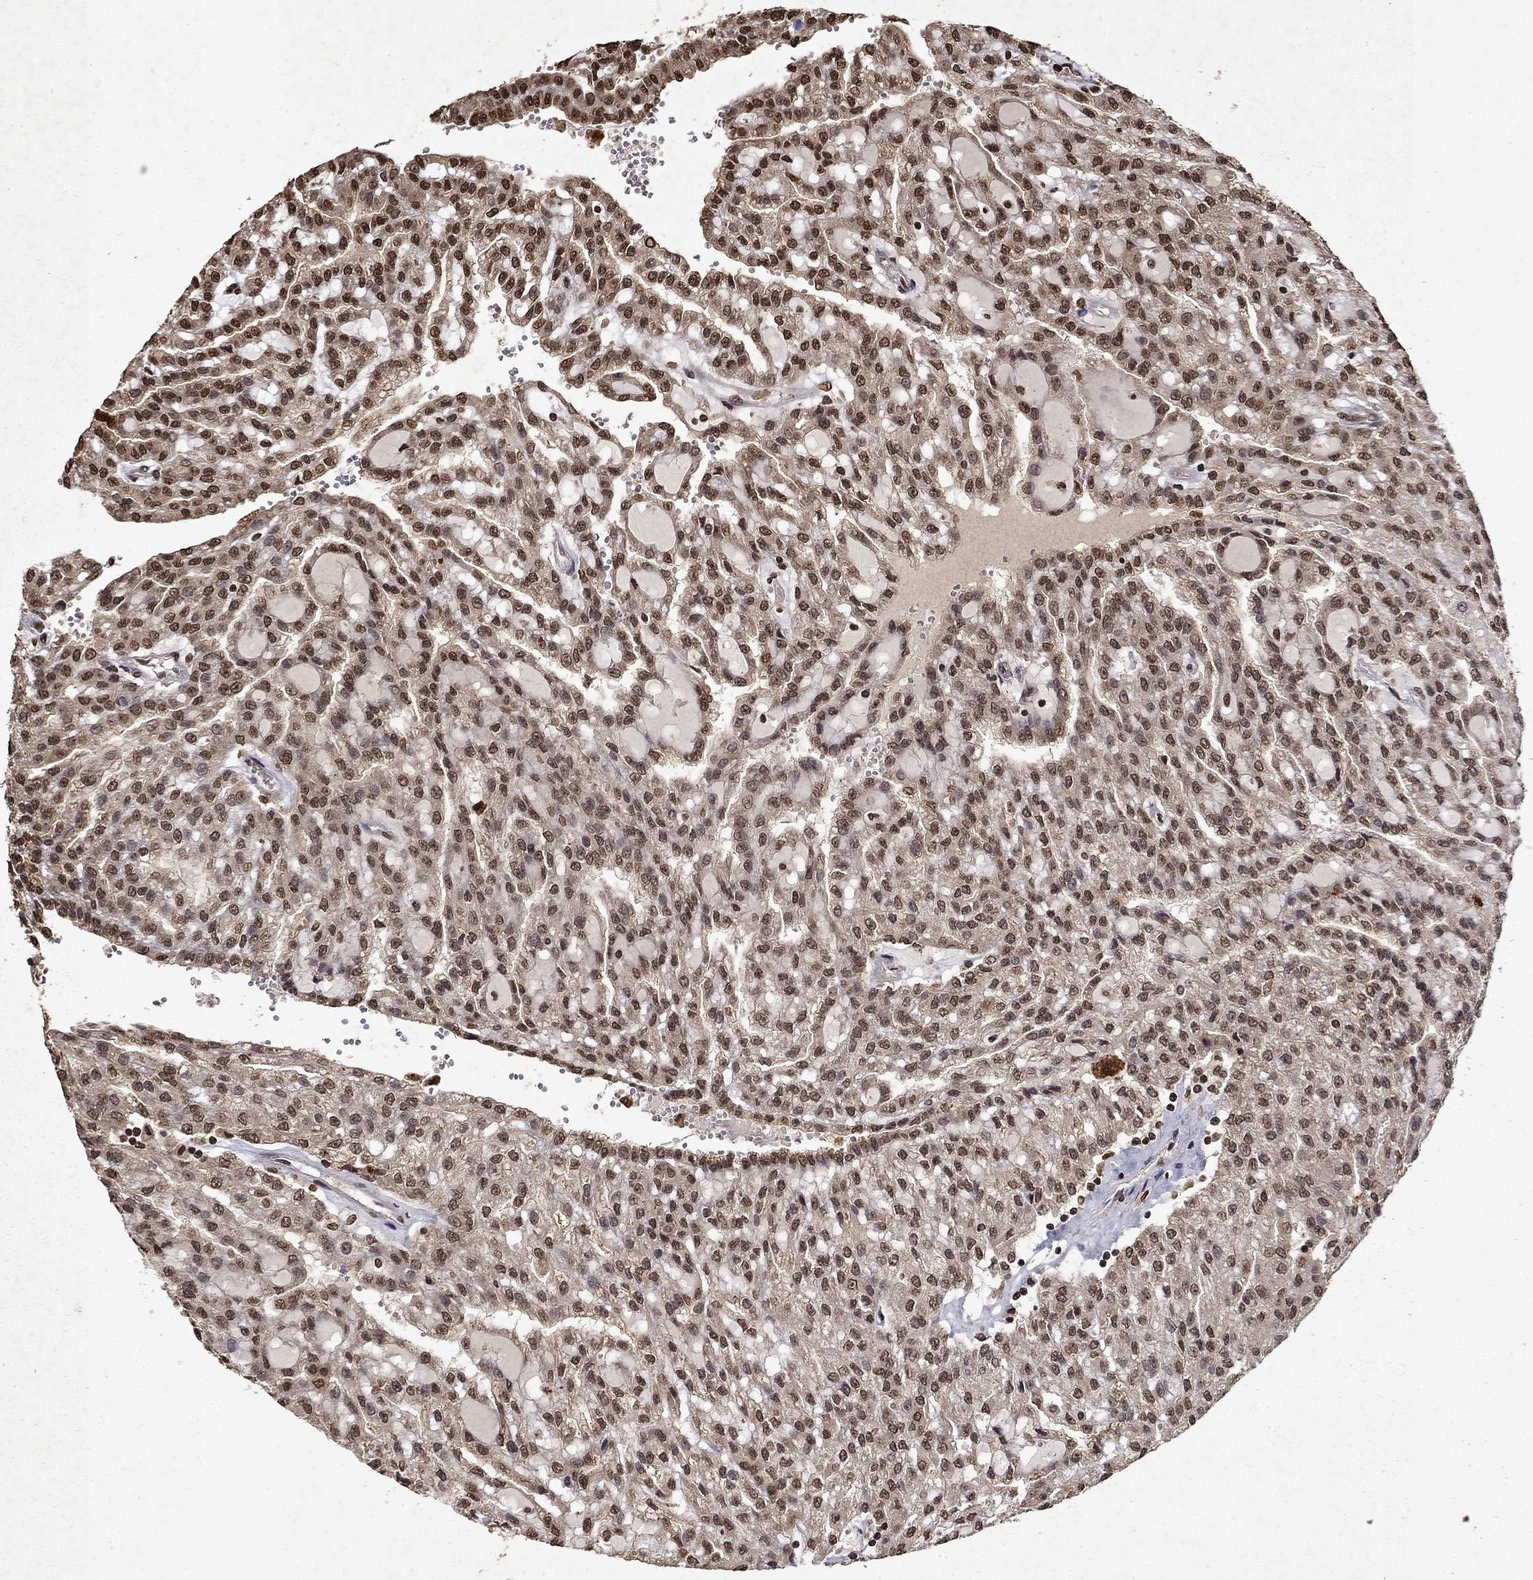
{"staining": {"intensity": "moderate", "quantity": ">75%", "location": "nuclear"}, "tissue": "renal cancer", "cell_type": "Tumor cells", "image_type": "cancer", "snomed": [{"axis": "morphology", "description": "Adenocarcinoma, NOS"}, {"axis": "topography", "description": "Kidney"}], "caption": "Immunohistochemistry (DAB) staining of human renal cancer (adenocarcinoma) demonstrates moderate nuclear protein staining in about >75% of tumor cells. Nuclei are stained in blue.", "gene": "PIN4", "patient": {"sex": "male", "age": 63}}